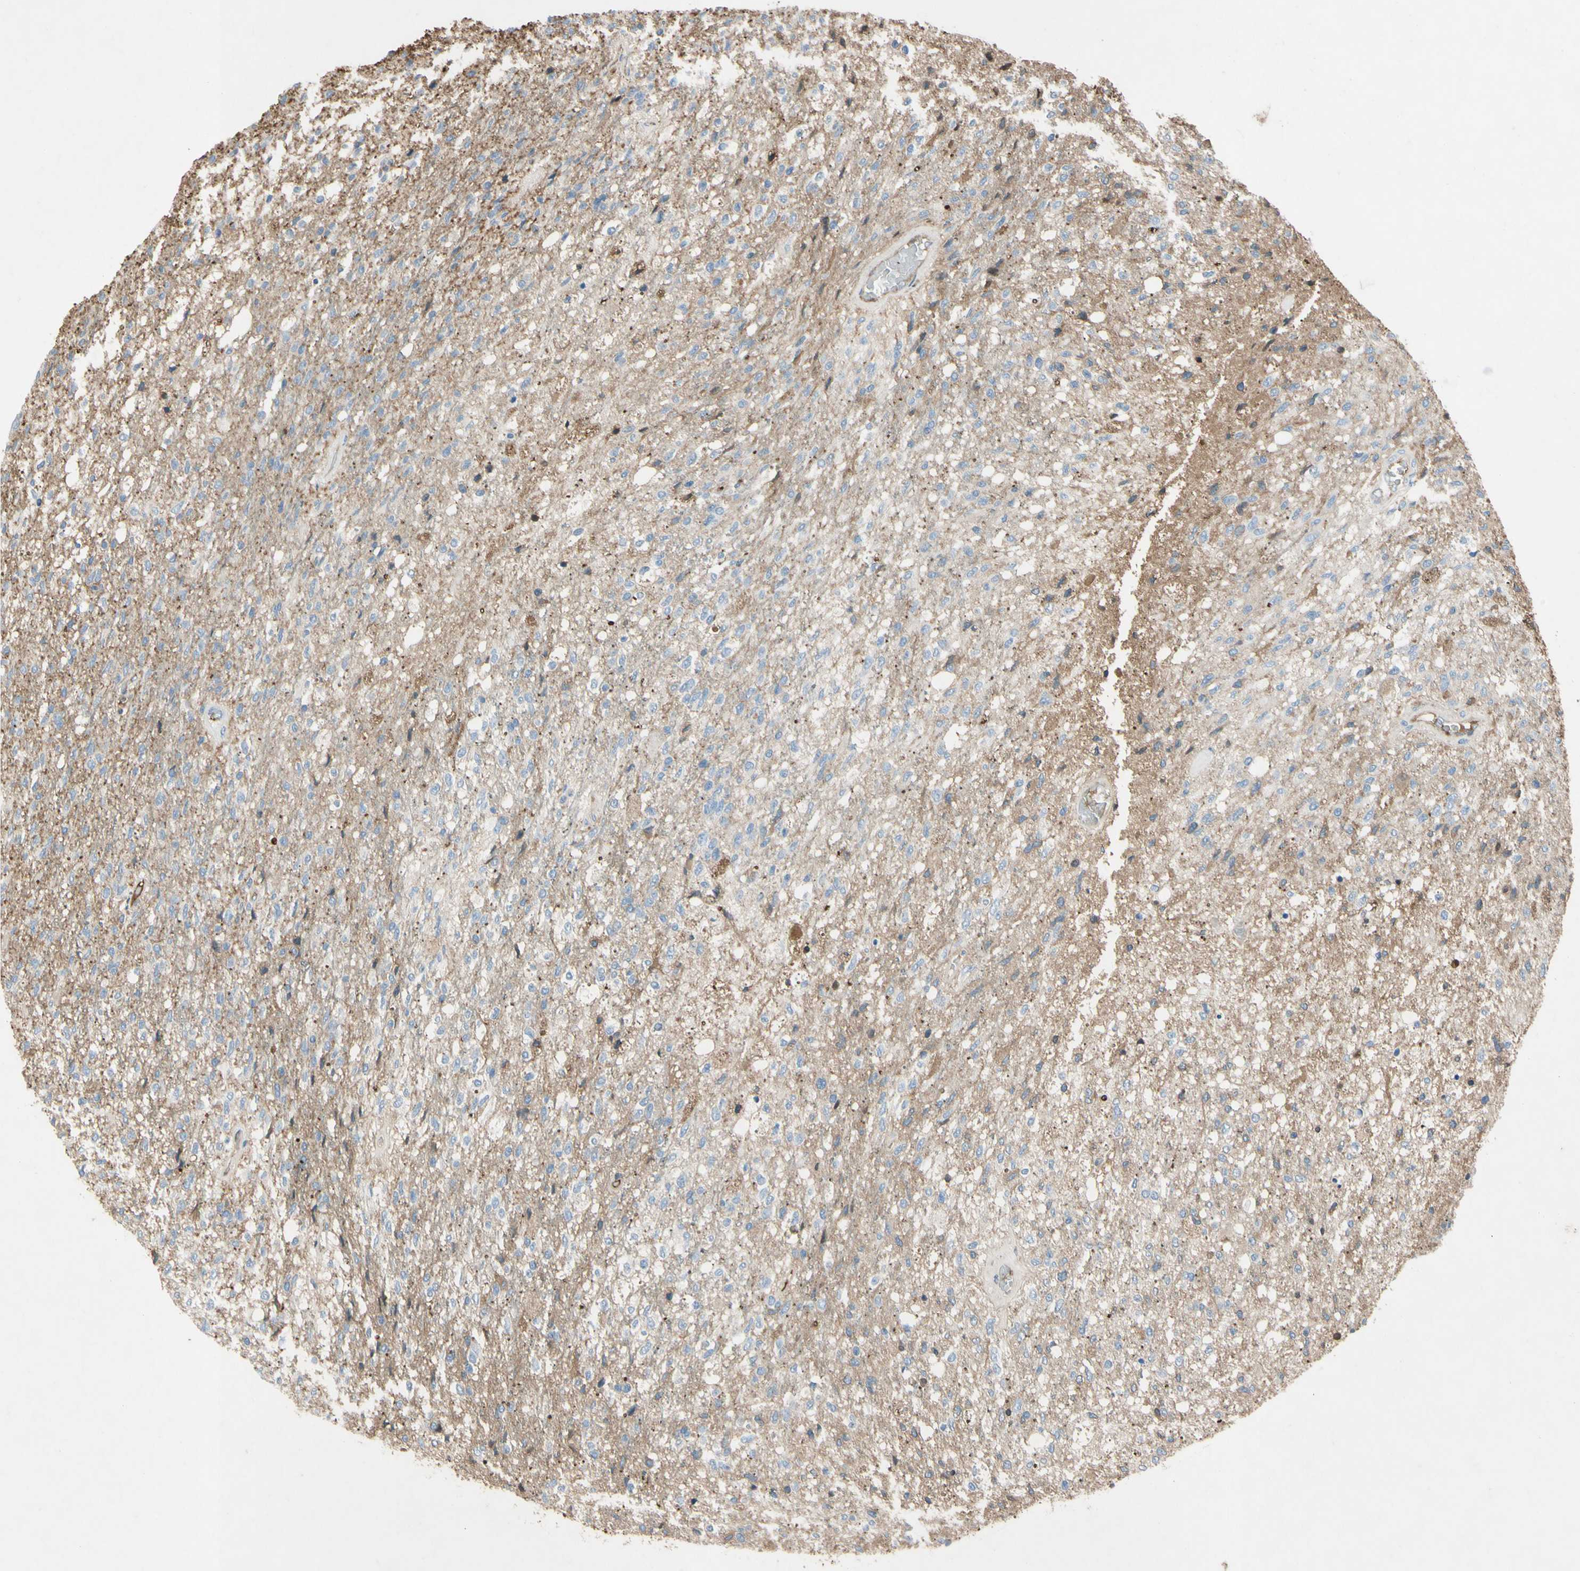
{"staining": {"intensity": "weak", "quantity": "<25%", "location": "cytoplasmic/membranous,nuclear"}, "tissue": "glioma", "cell_type": "Tumor cells", "image_type": "cancer", "snomed": [{"axis": "morphology", "description": "Normal tissue, NOS"}, {"axis": "morphology", "description": "Glioma, malignant, High grade"}, {"axis": "topography", "description": "Cerebral cortex"}], "caption": "Malignant glioma (high-grade) was stained to show a protein in brown. There is no significant expression in tumor cells. (DAB IHC with hematoxylin counter stain).", "gene": "TIMP2", "patient": {"sex": "male", "age": 77}}